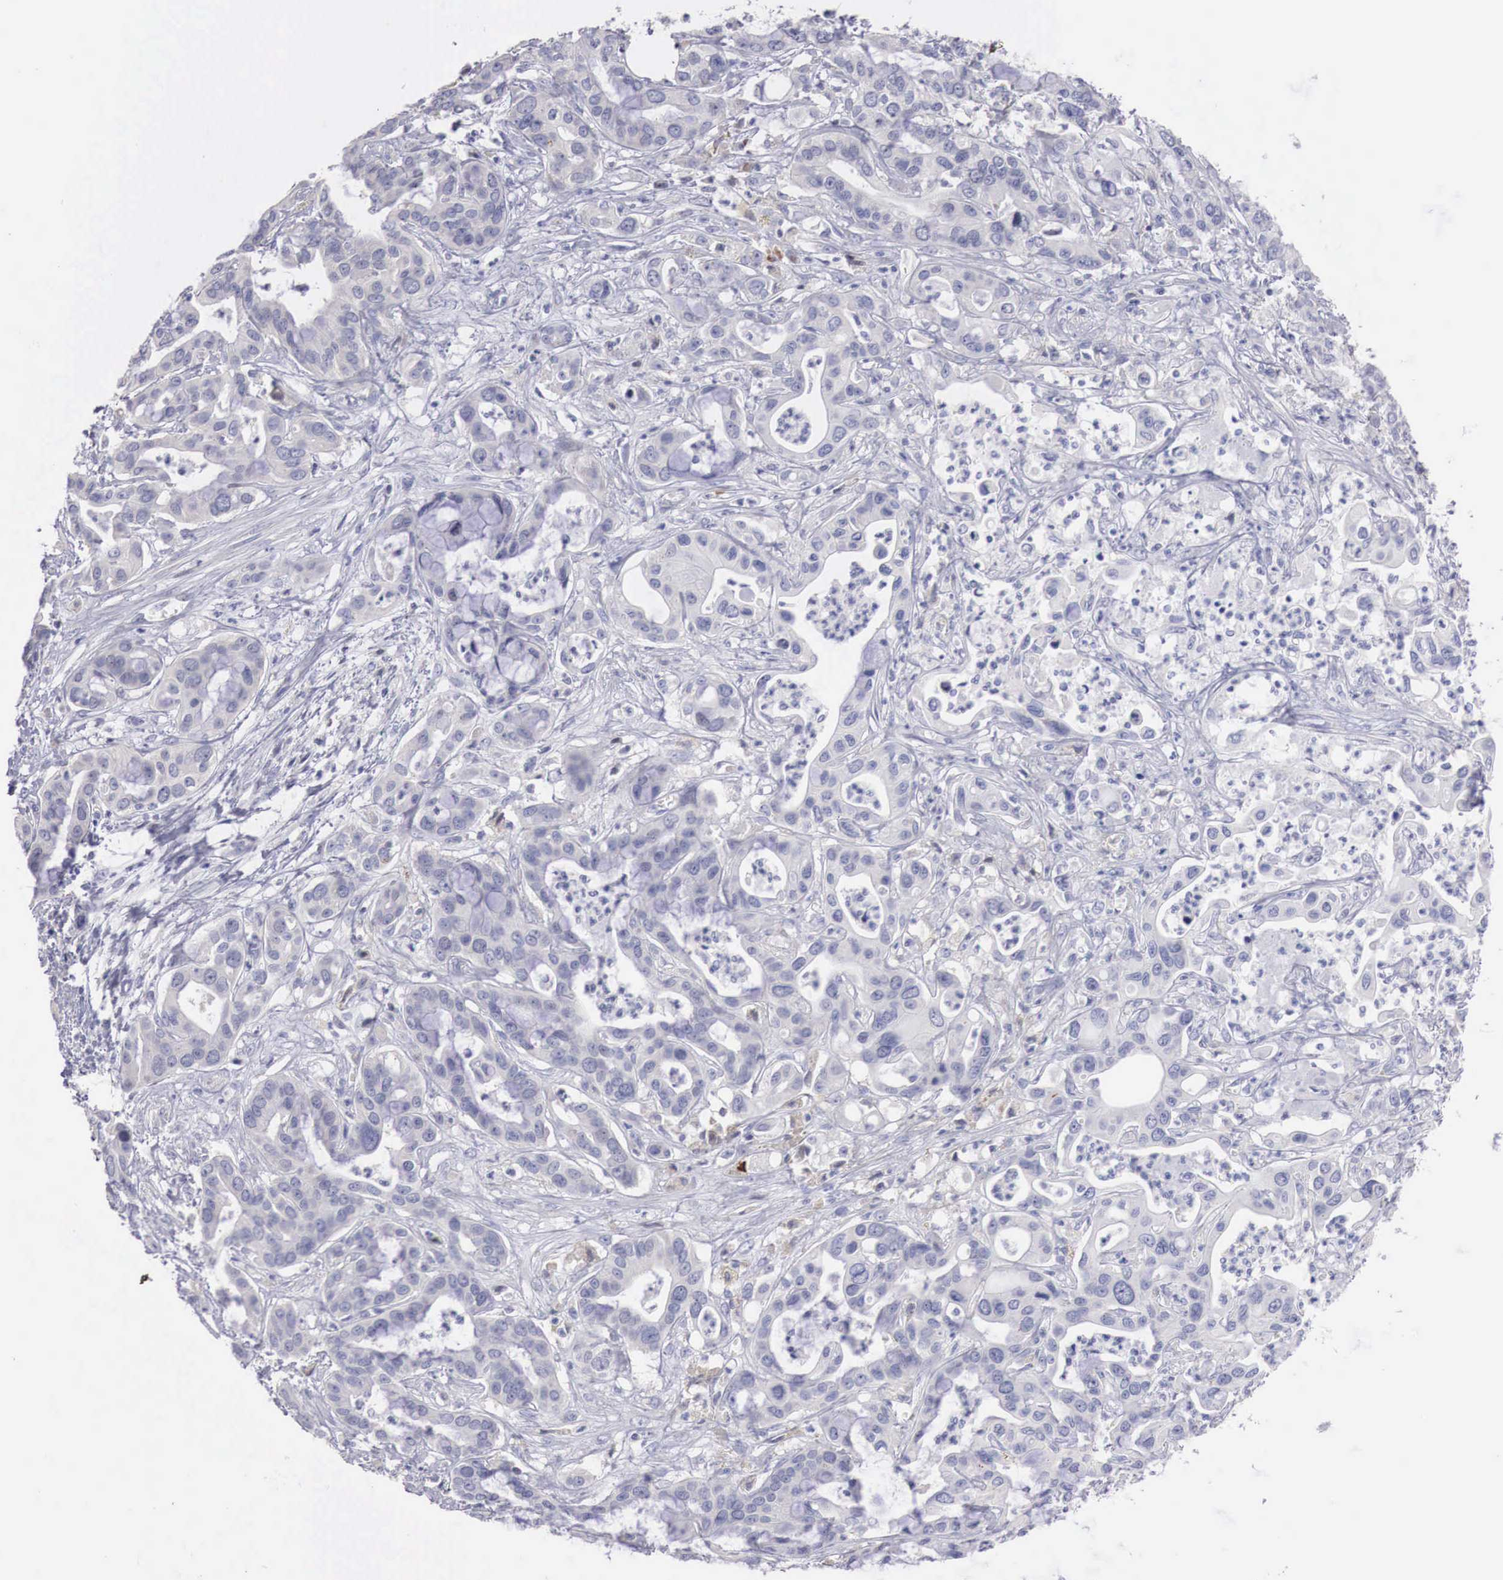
{"staining": {"intensity": "negative", "quantity": "none", "location": "none"}, "tissue": "liver cancer", "cell_type": "Tumor cells", "image_type": "cancer", "snomed": [{"axis": "morphology", "description": "Cholangiocarcinoma"}, {"axis": "topography", "description": "Liver"}], "caption": "Photomicrograph shows no significant protein staining in tumor cells of liver cholangiocarcinoma.", "gene": "CLCN5", "patient": {"sex": "female", "age": 65}}